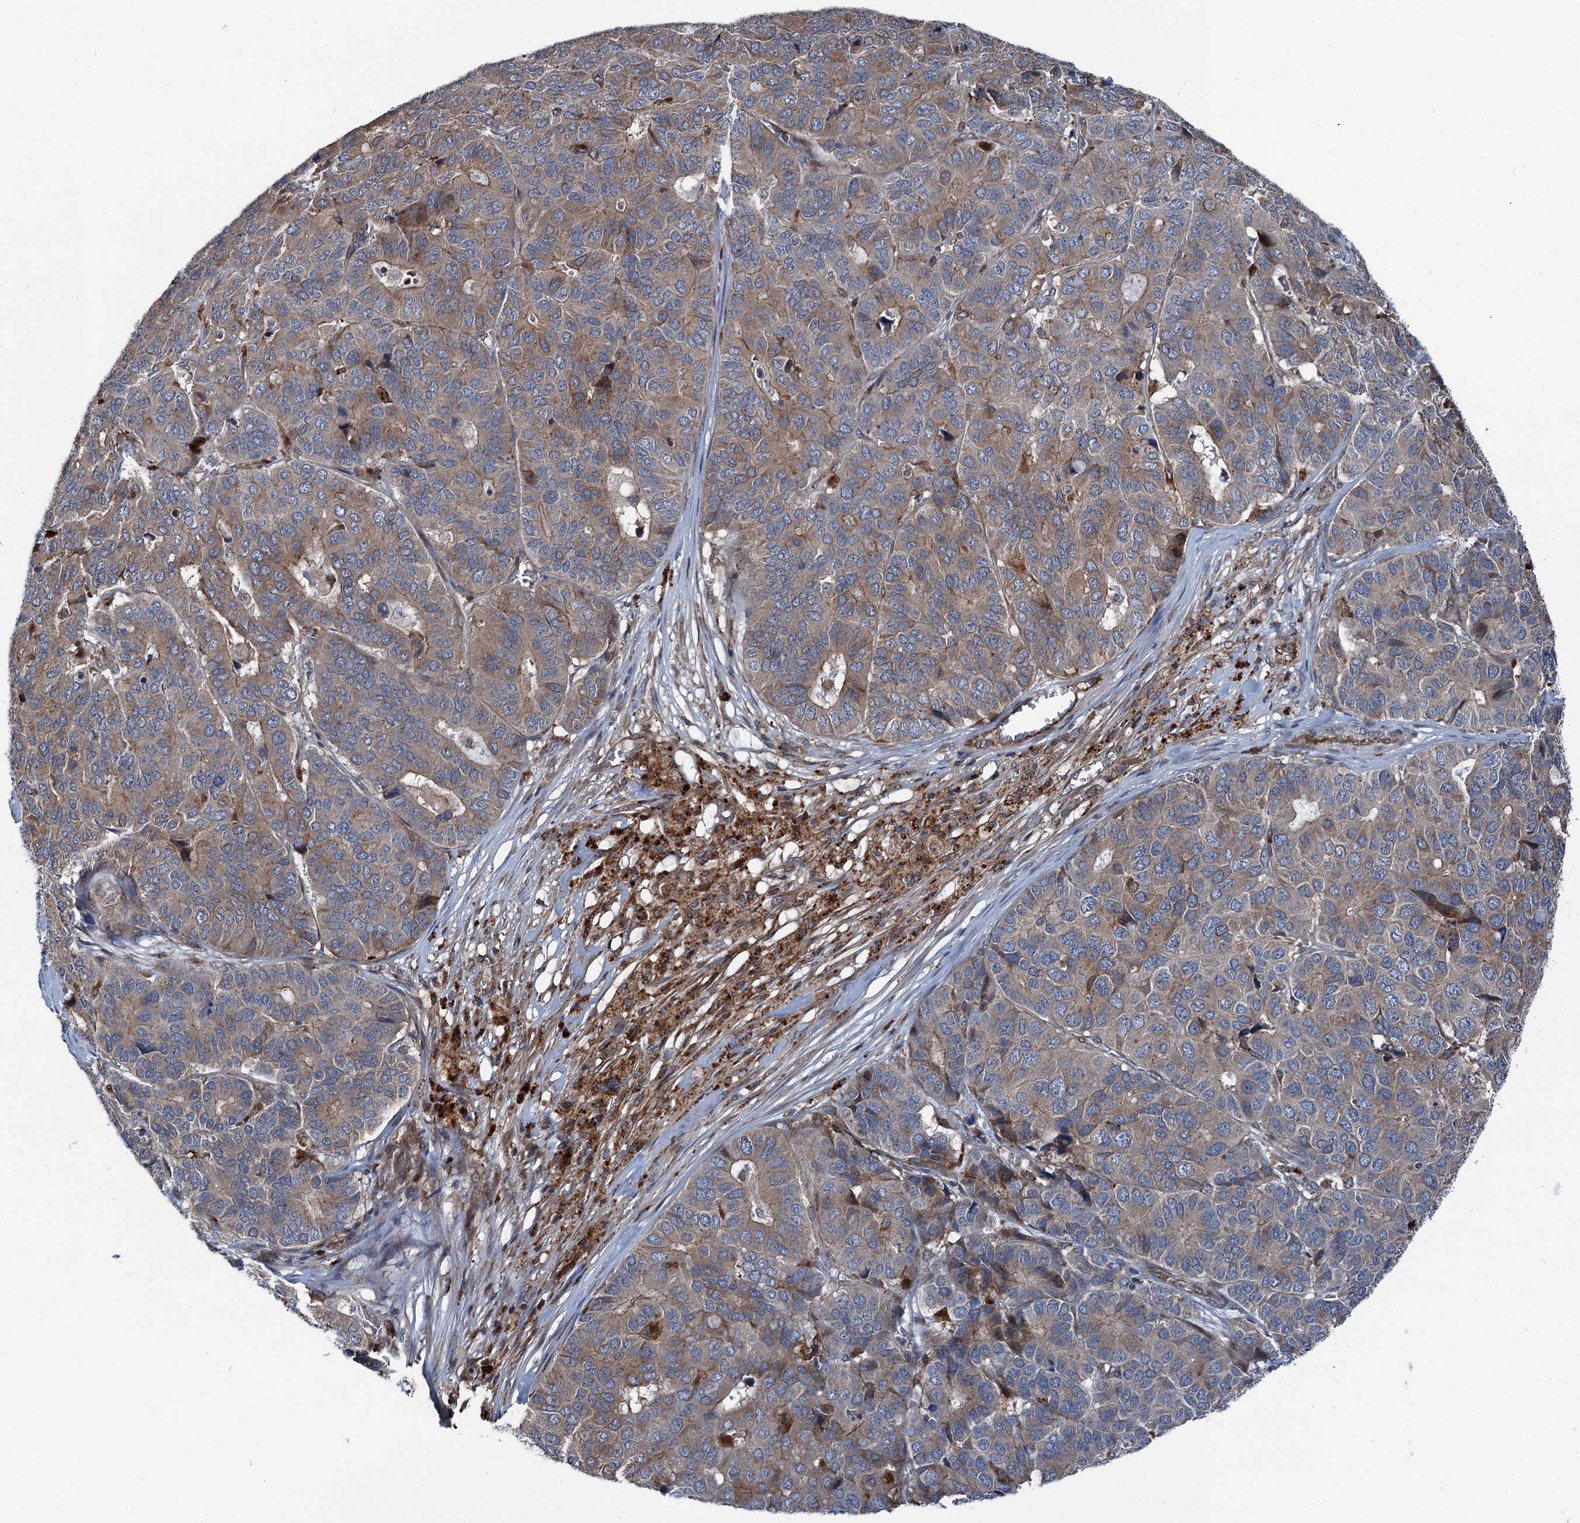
{"staining": {"intensity": "weak", "quantity": ">75%", "location": "cytoplasmic/membranous"}, "tissue": "pancreatic cancer", "cell_type": "Tumor cells", "image_type": "cancer", "snomed": [{"axis": "morphology", "description": "Adenocarcinoma, NOS"}, {"axis": "topography", "description": "Pancreas"}], "caption": "Protein expression analysis of adenocarcinoma (pancreatic) demonstrates weak cytoplasmic/membranous expression in approximately >75% of tumor cells.", "gene": "POLR1D", "patient": {"sex": "male", "age": 50}}